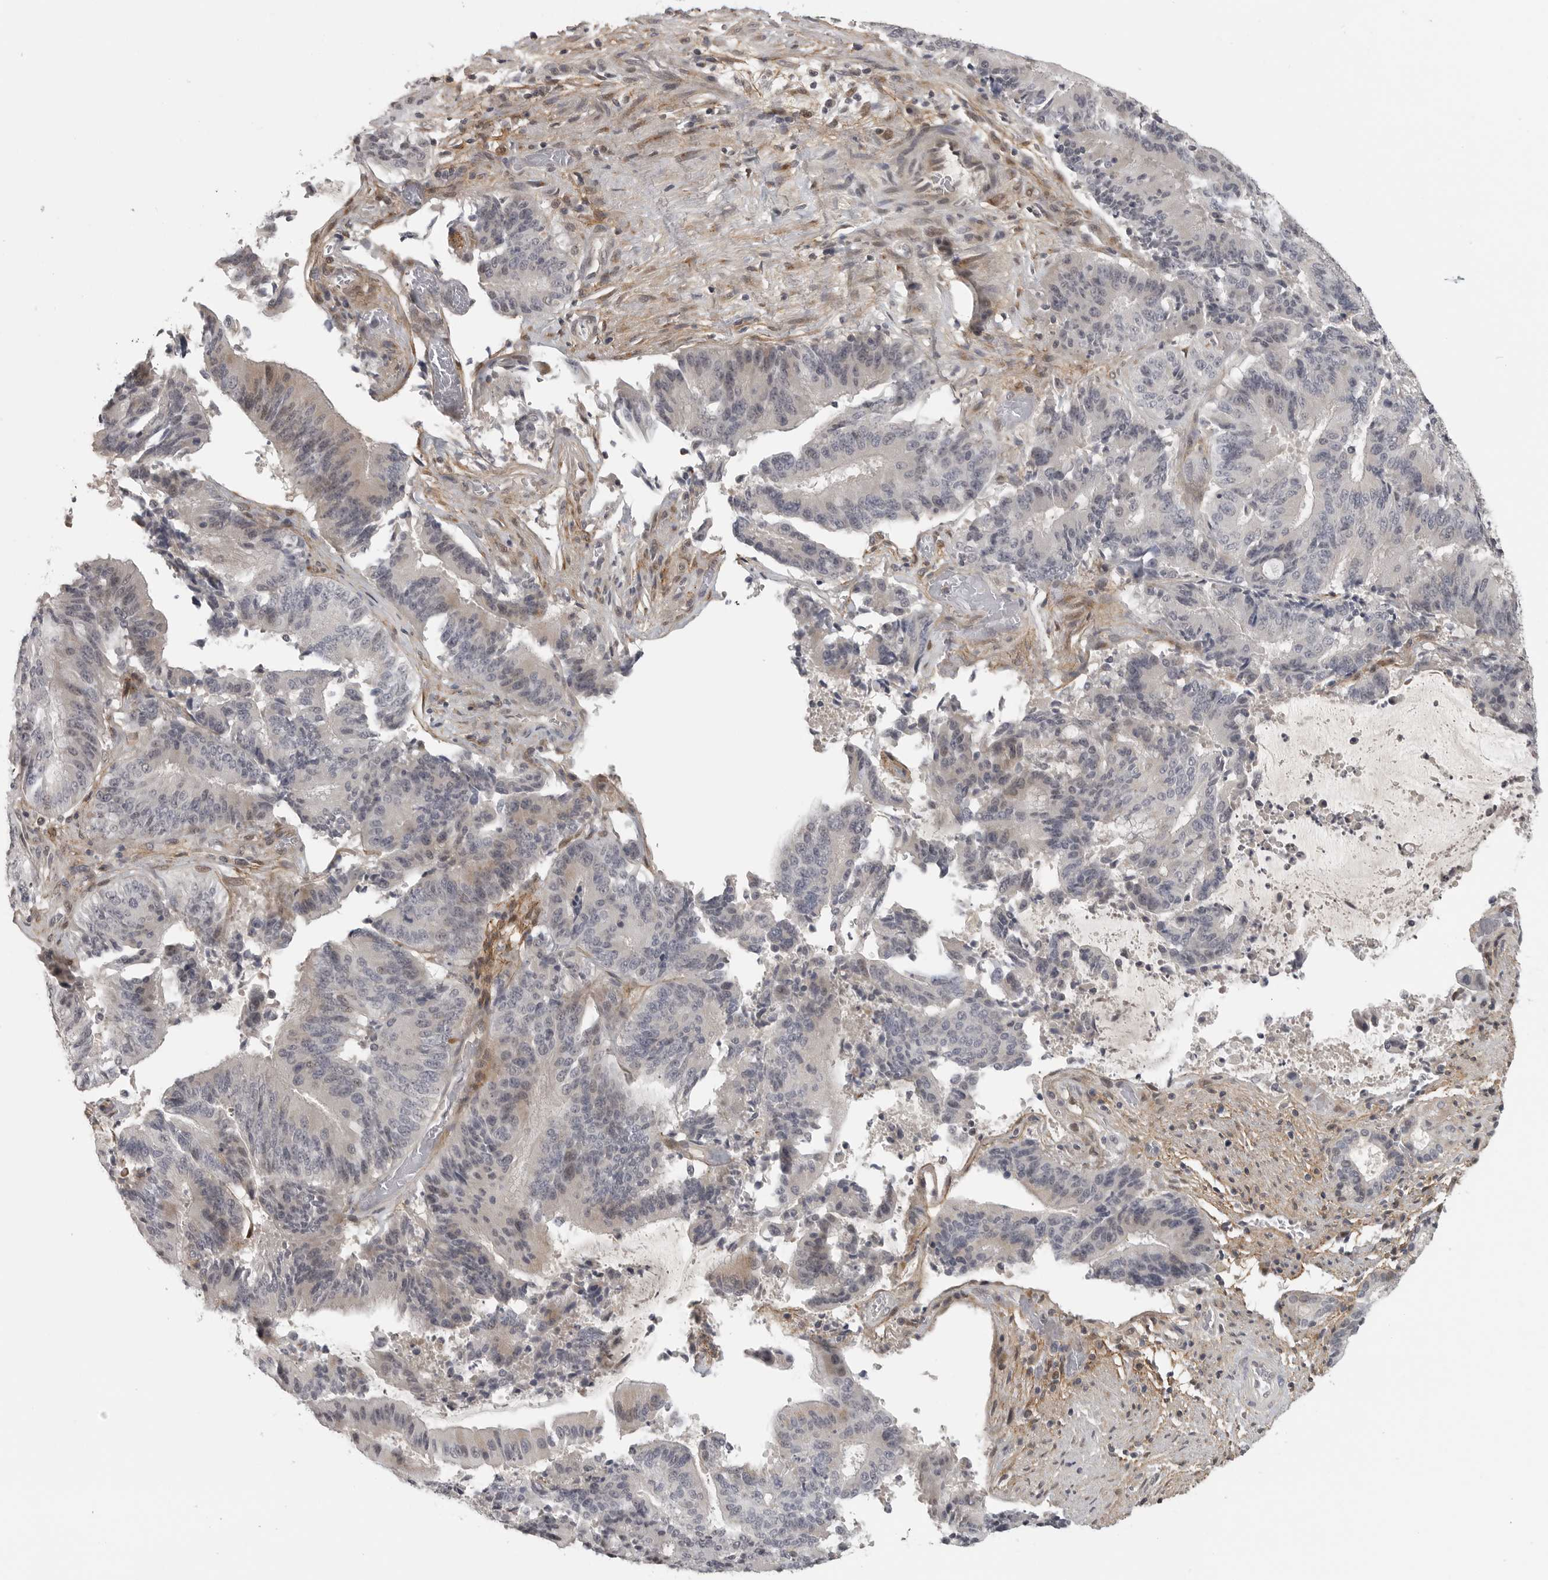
{"staining": {"intensity": "negative", "quantity": "none", "location": "none"}, "tissue": "liver cancer", "cell_type": "Tumor cells", "image_type": "cancer", "snomed": [{"axis": "morphology", "description": "Normal tissue, NOS"}, {"axis": "morphology", "description": "Cholangiocarcinoma"}, {"axis": "topography", "description": "Liver"}, {"axis": "topography", "description": "Peripheral nerve tissue"}], "caption": "Immunohistochemistry (IHC) histopathology image of neoplastic tissue: liver cancer (cholangiocarcinoma) stained with DAB displays no significant protein staining in tumor cells. Brightfield microscopy of immunohistochemistry stained with DAB (3,3'-diaminobenzidine) (brown) and hematoxylin (blue), captured at high magnification.", "gene": "UROD", "patient": {"sex": "female", "age": 73}}